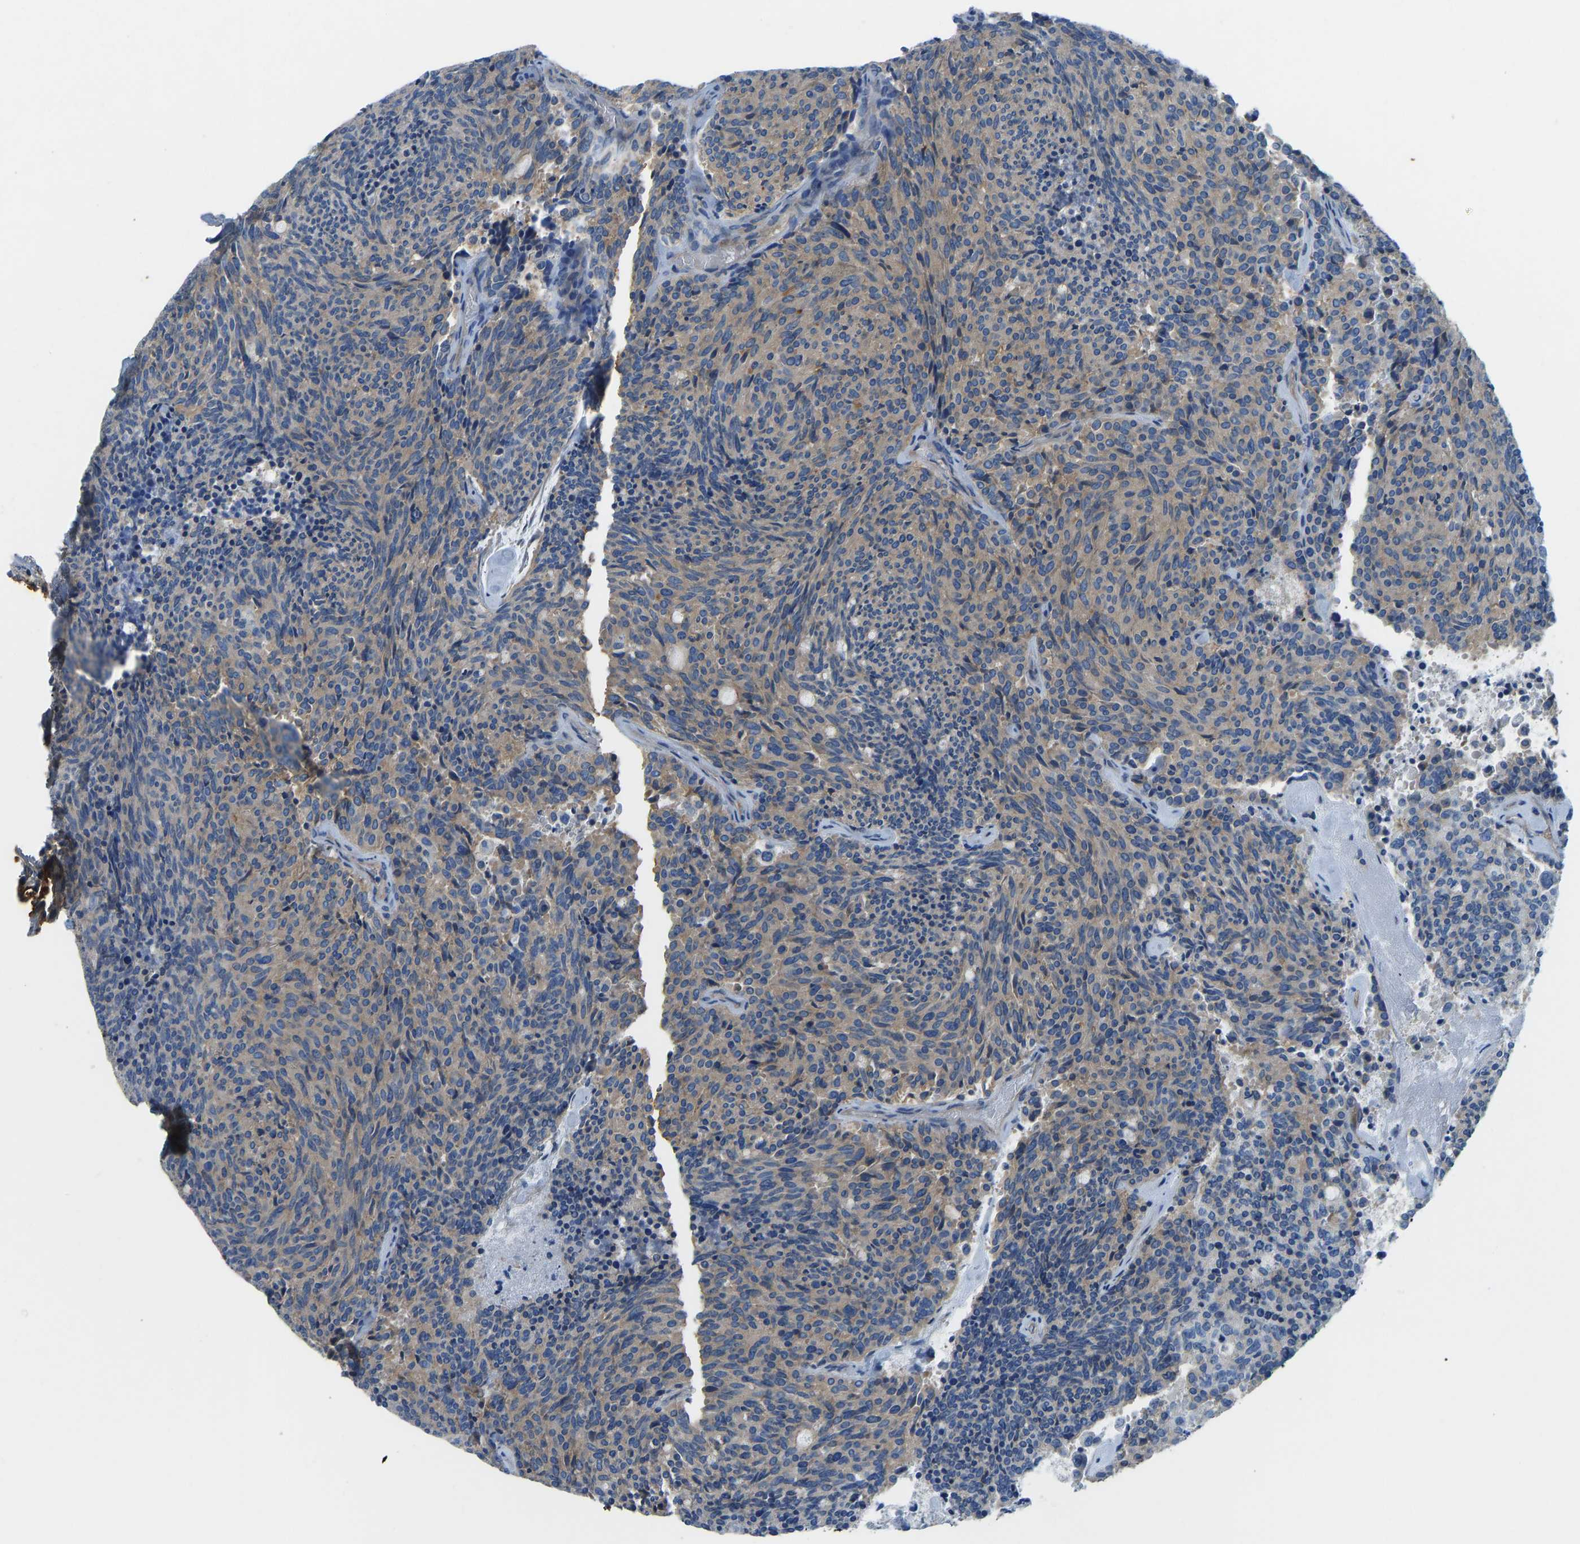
{"staining": {"intensity": "weak", "quantity": "25%-75%", "location": "cytoplasmic/membranous"}, "tissue": "carcinoid", "cell_type": "Tumor cells", "image_type": "cancer", "snomed": [{"axis": "morphology", "description": "Carcinoid, malignant, NOS"}, {"axis": "topography", "description": "Pancreas"}], "caption": "A micrograph showing weak cytoplasmic/membranous expression in approximately 25%-75% of tumor cells in malignant carcinoid, as visualized by brown immunohistochemical staining.", "gene": "CHAD", "patient": {"sex": "female", "age": 54}}